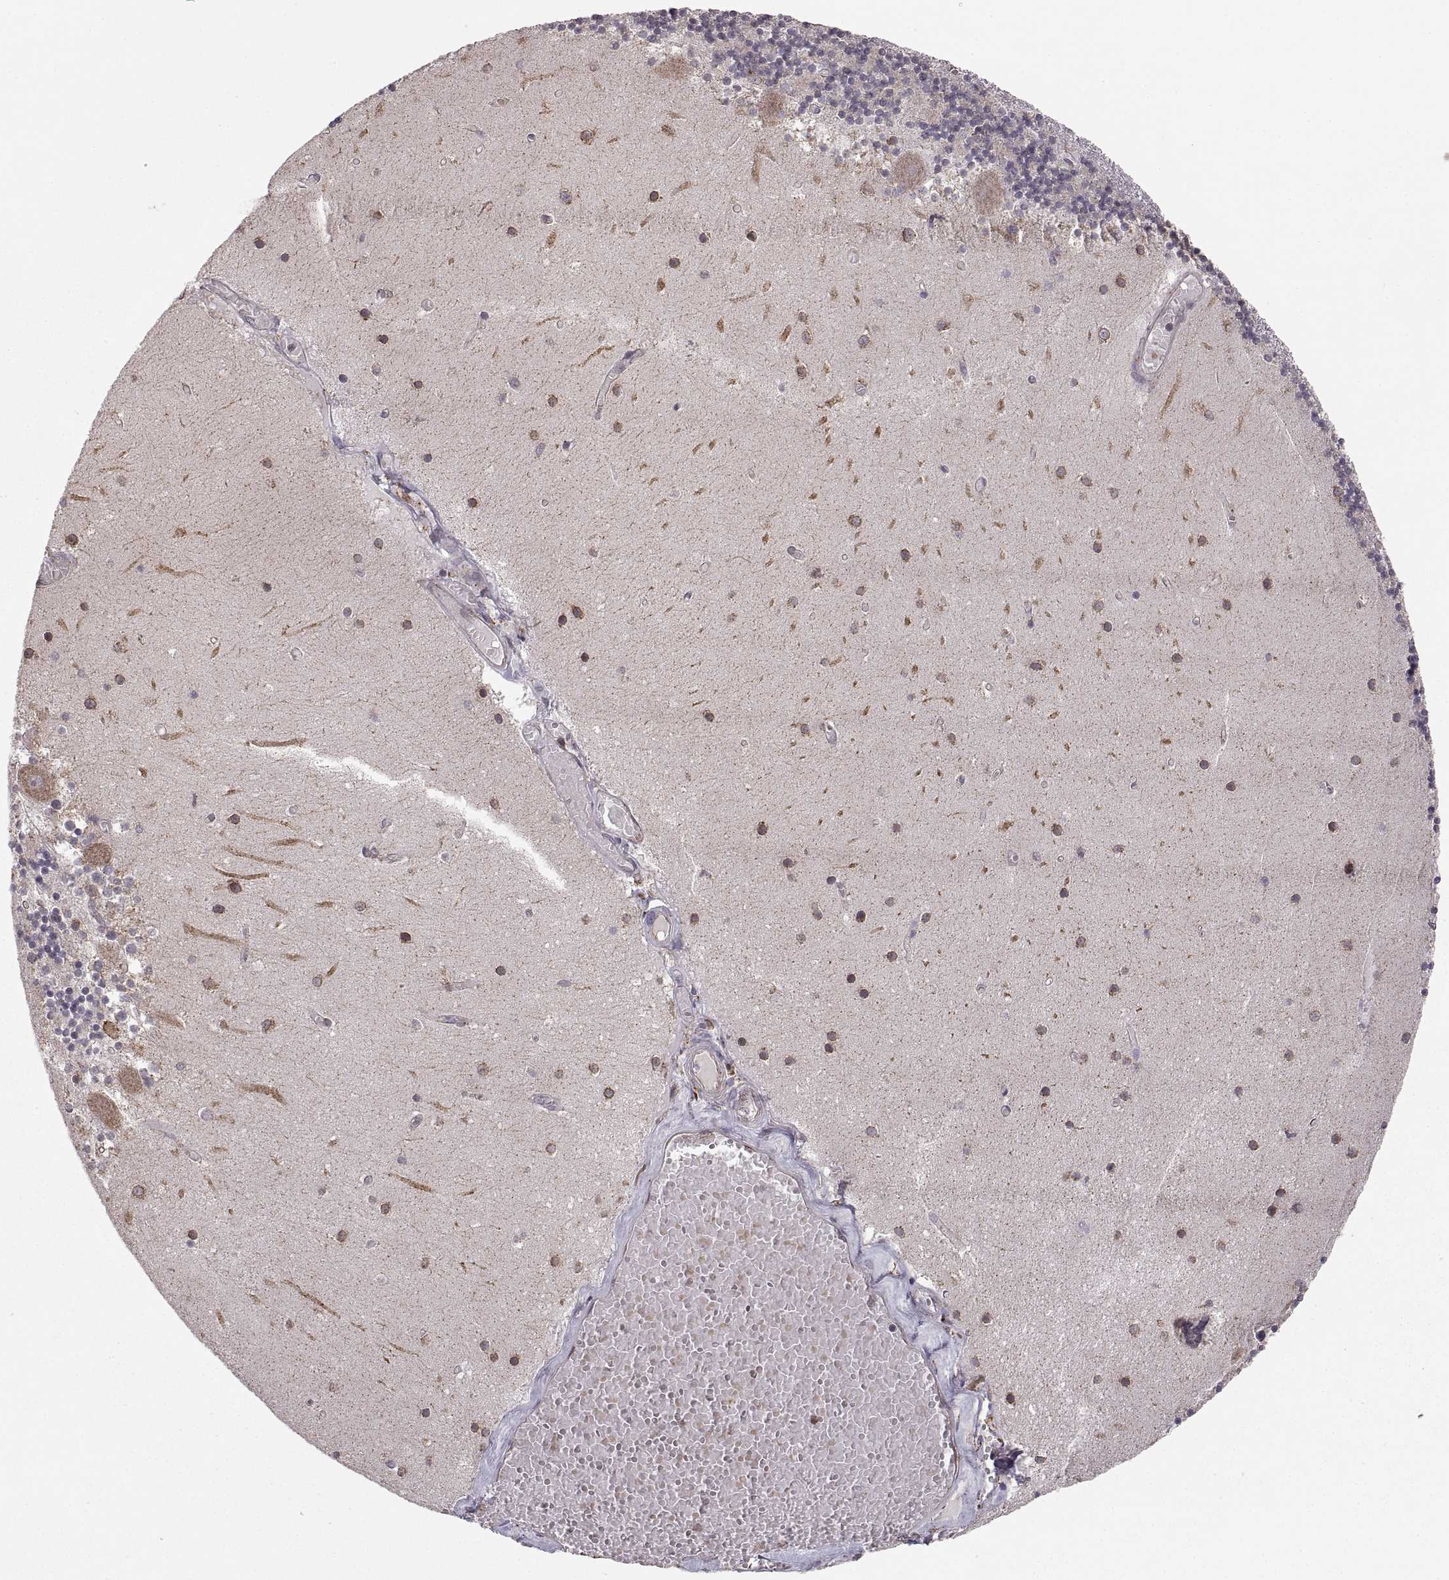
{"staining": {"intensity": "negative", "quantity": "none", "location": "none"}, "tissue": "cerebellum", "cell_type": "Cells in granular layer", "image_type": "normal", "snomed": [{"axis": "morphology", "description": "Normal tissue, NOS"}, {"axis": "topography", "description": "Cerebellum"}], "caption": "IHC photomicrograph of unremarkable human cerebellum stained for a protein (brown), which reveals no positivity in cells in granular layer. Brightfield microscopy of immunohistochemistry stained with DAB (brown) and hematoxylin (blue), captured at high magnification.", "gene": "PDIA3", "patient": {"sex": "female", "age": 28}}